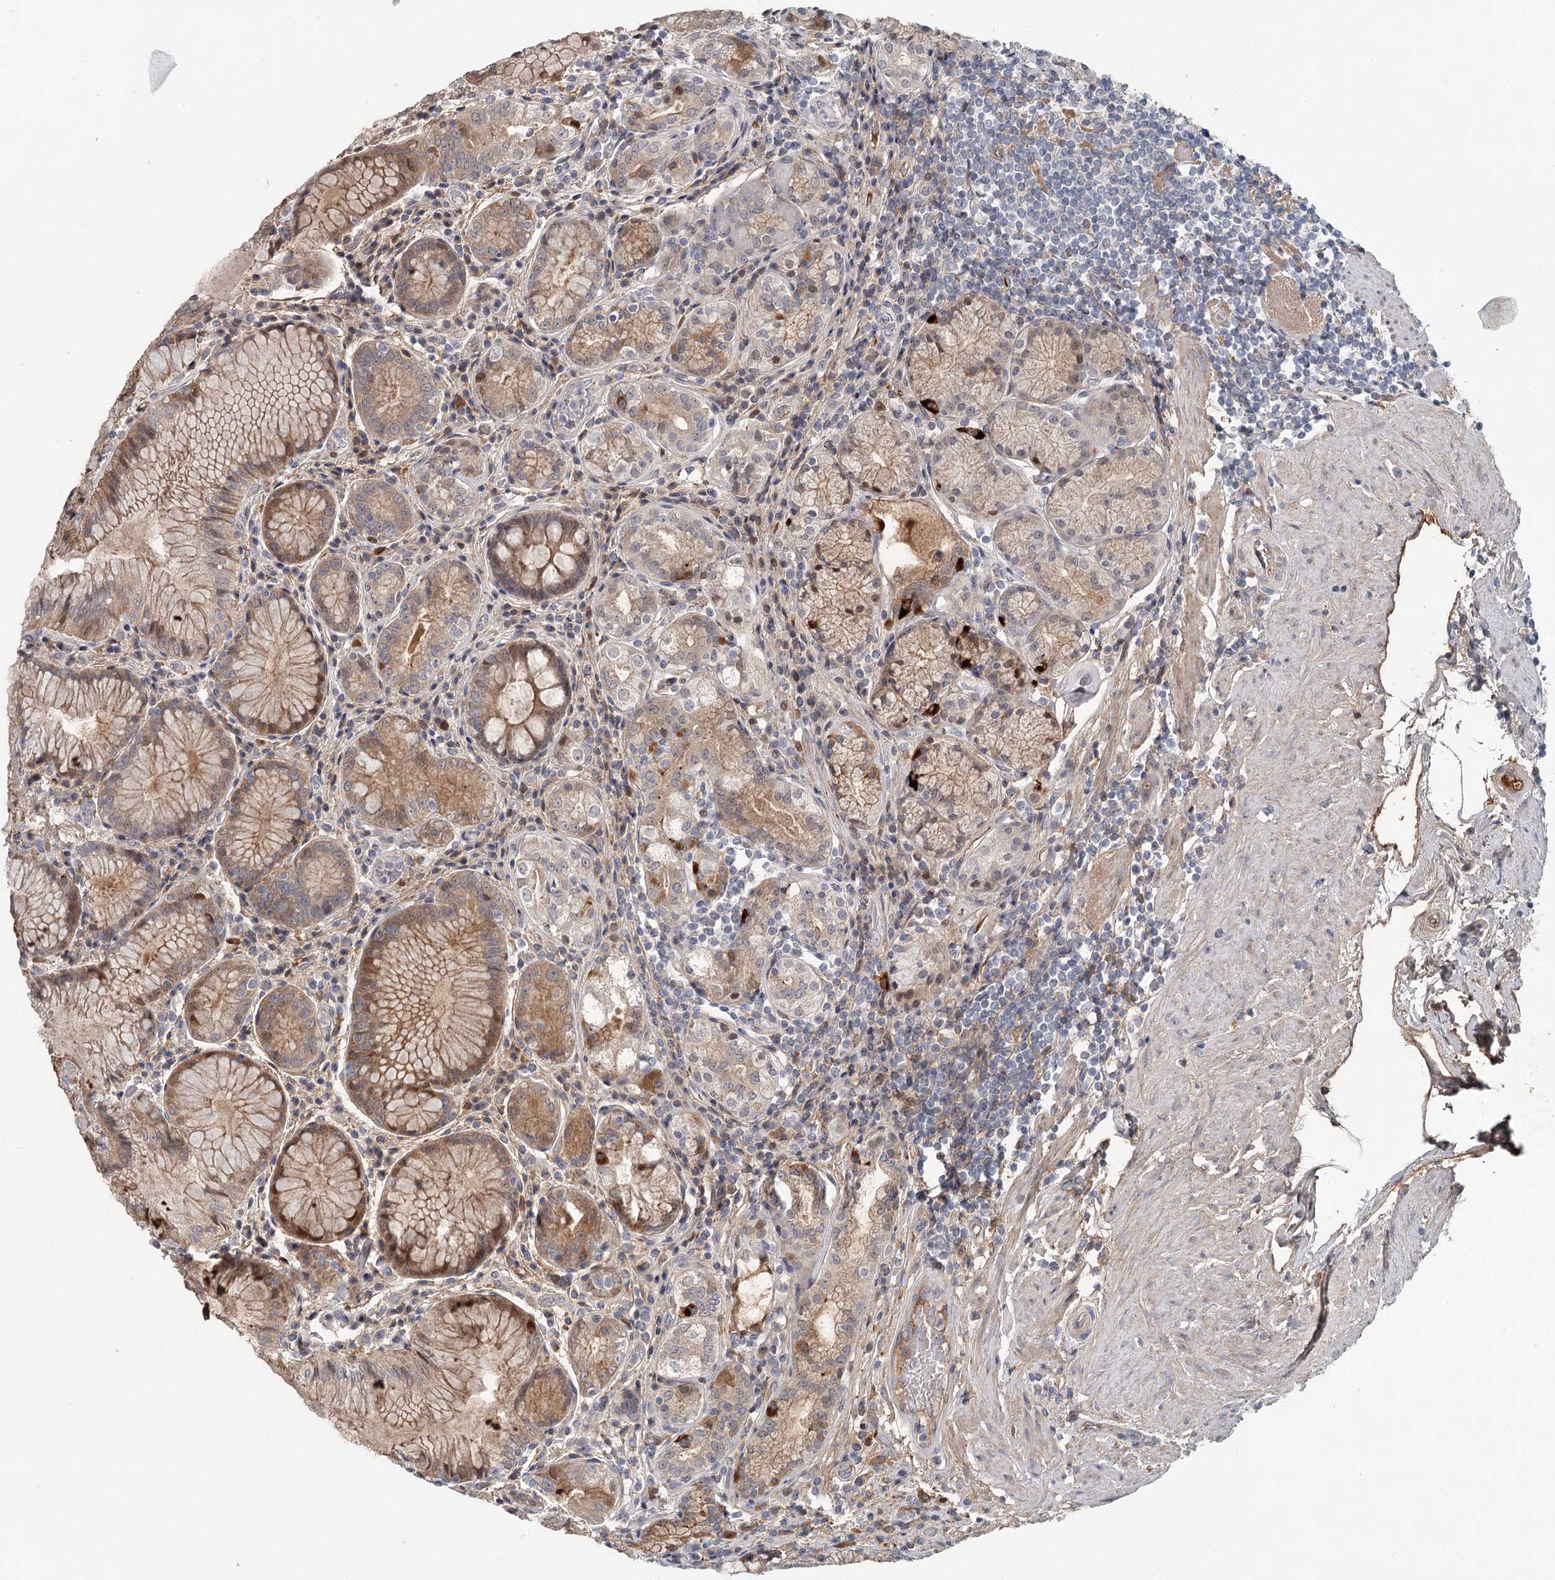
{"staining": {"intensity": "moderate", "quantity": "25%-75%", "location": "cytoplasmic/membranous"}, "tissue": "stomach", "cell_type": "Glandular cells", "image_type": "normal", "snomed": [{"axis": "morphology", "description": "Normal tissue, NOS"}, {"axis": "topography", "description": "Stomach, upper"}, {"axis": "topography", "description": "Stomach, lower"}], "caption": "Brown immunohistochemical staining in normal stomach exhibits moderate cytoplasmic/membranous expression in about 25%-75% of glandular cells.", "gene": "DHRS9", "patient": {"sex": "female", "age": 76}}